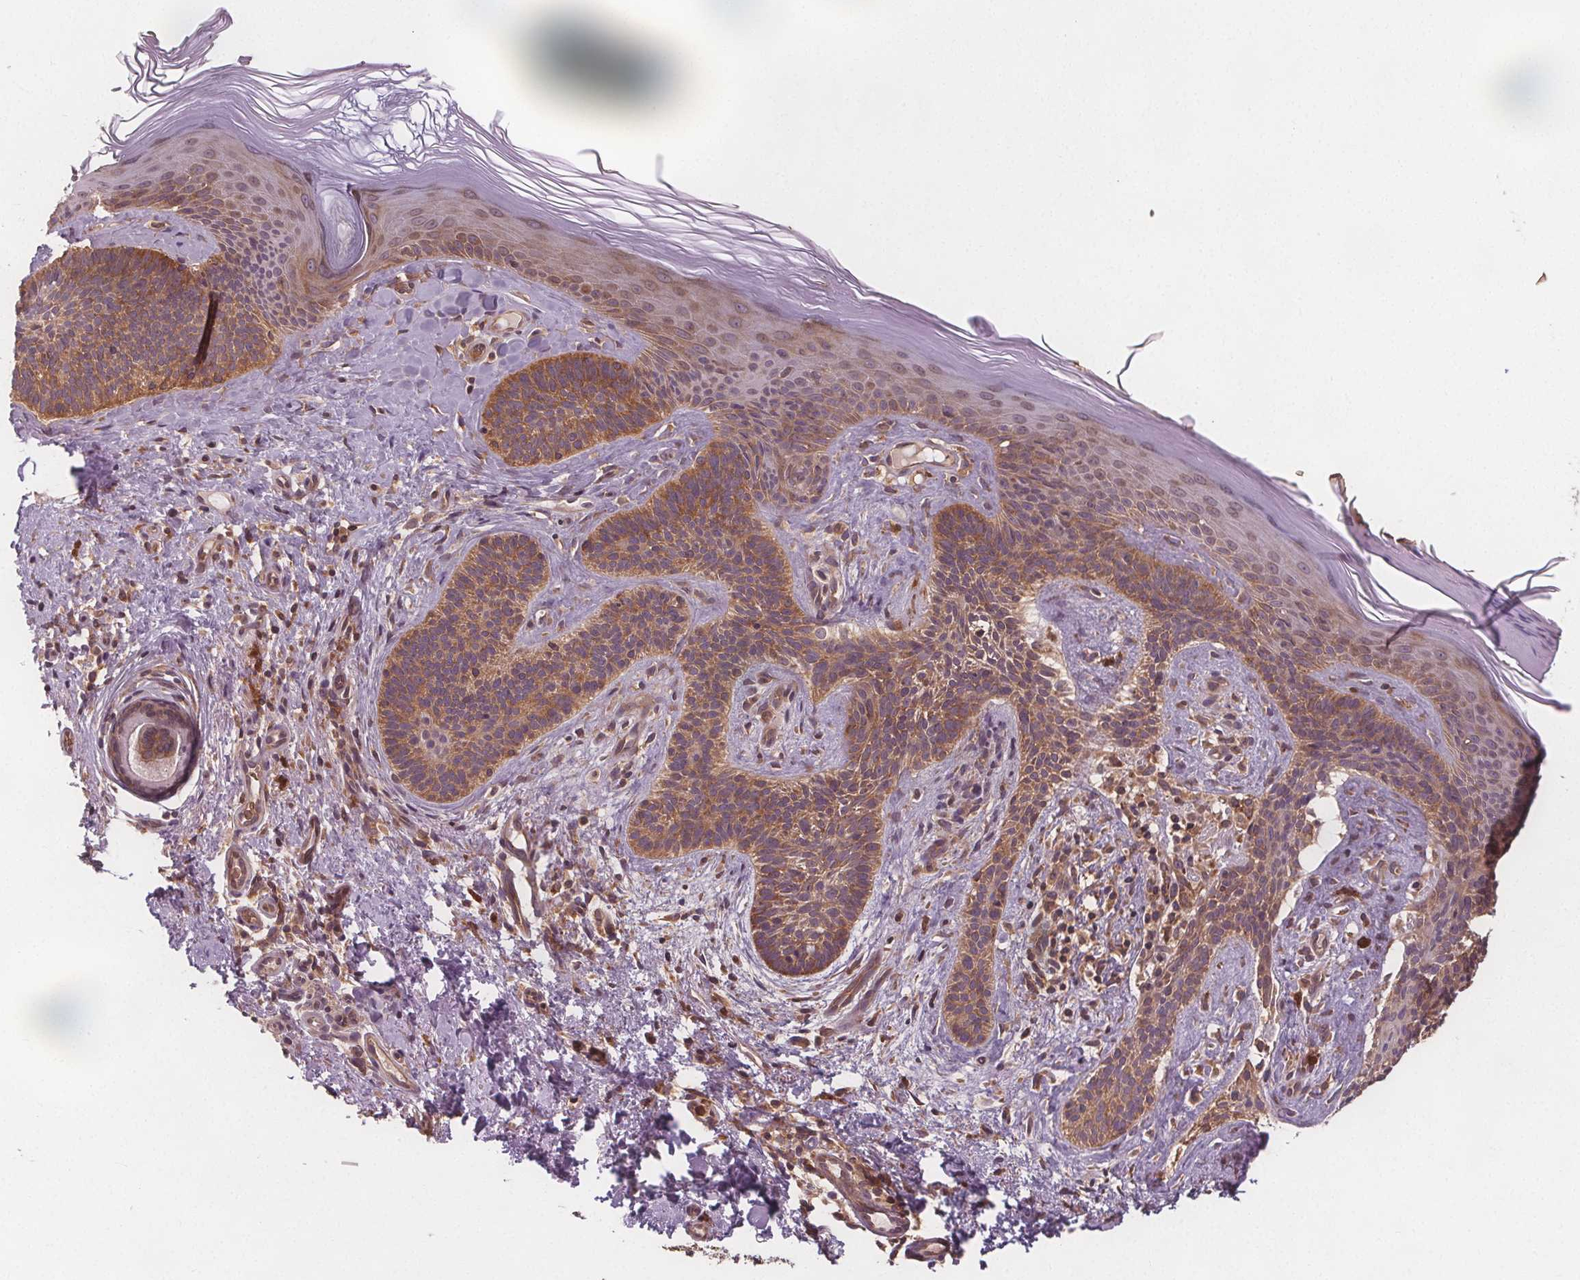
{"staining": {"intensity": "moderate", "quantity": ">75%", "location": "cytoplasmic/membranous"}, "tissue": "skin cancer", "cell_type": "Tumor cells", "image_type": "cancer", "snomed": [{"axis": "morphology", "description": "Basal cell carcinoma"}, {"axis": "topography", "description": "Skin"}], "caption": "Basal cell carcinoma (skin) stained for a protein exhibits moderate cytoplasmic/membranous positivity in tumor cells. The protein is stained brown, and the nuclei are stained in blue (DAB IHC with brightfield microscopy, high magnification).", "gene": "EIF3D", "patient": {"sex": "male", "age": 79}}